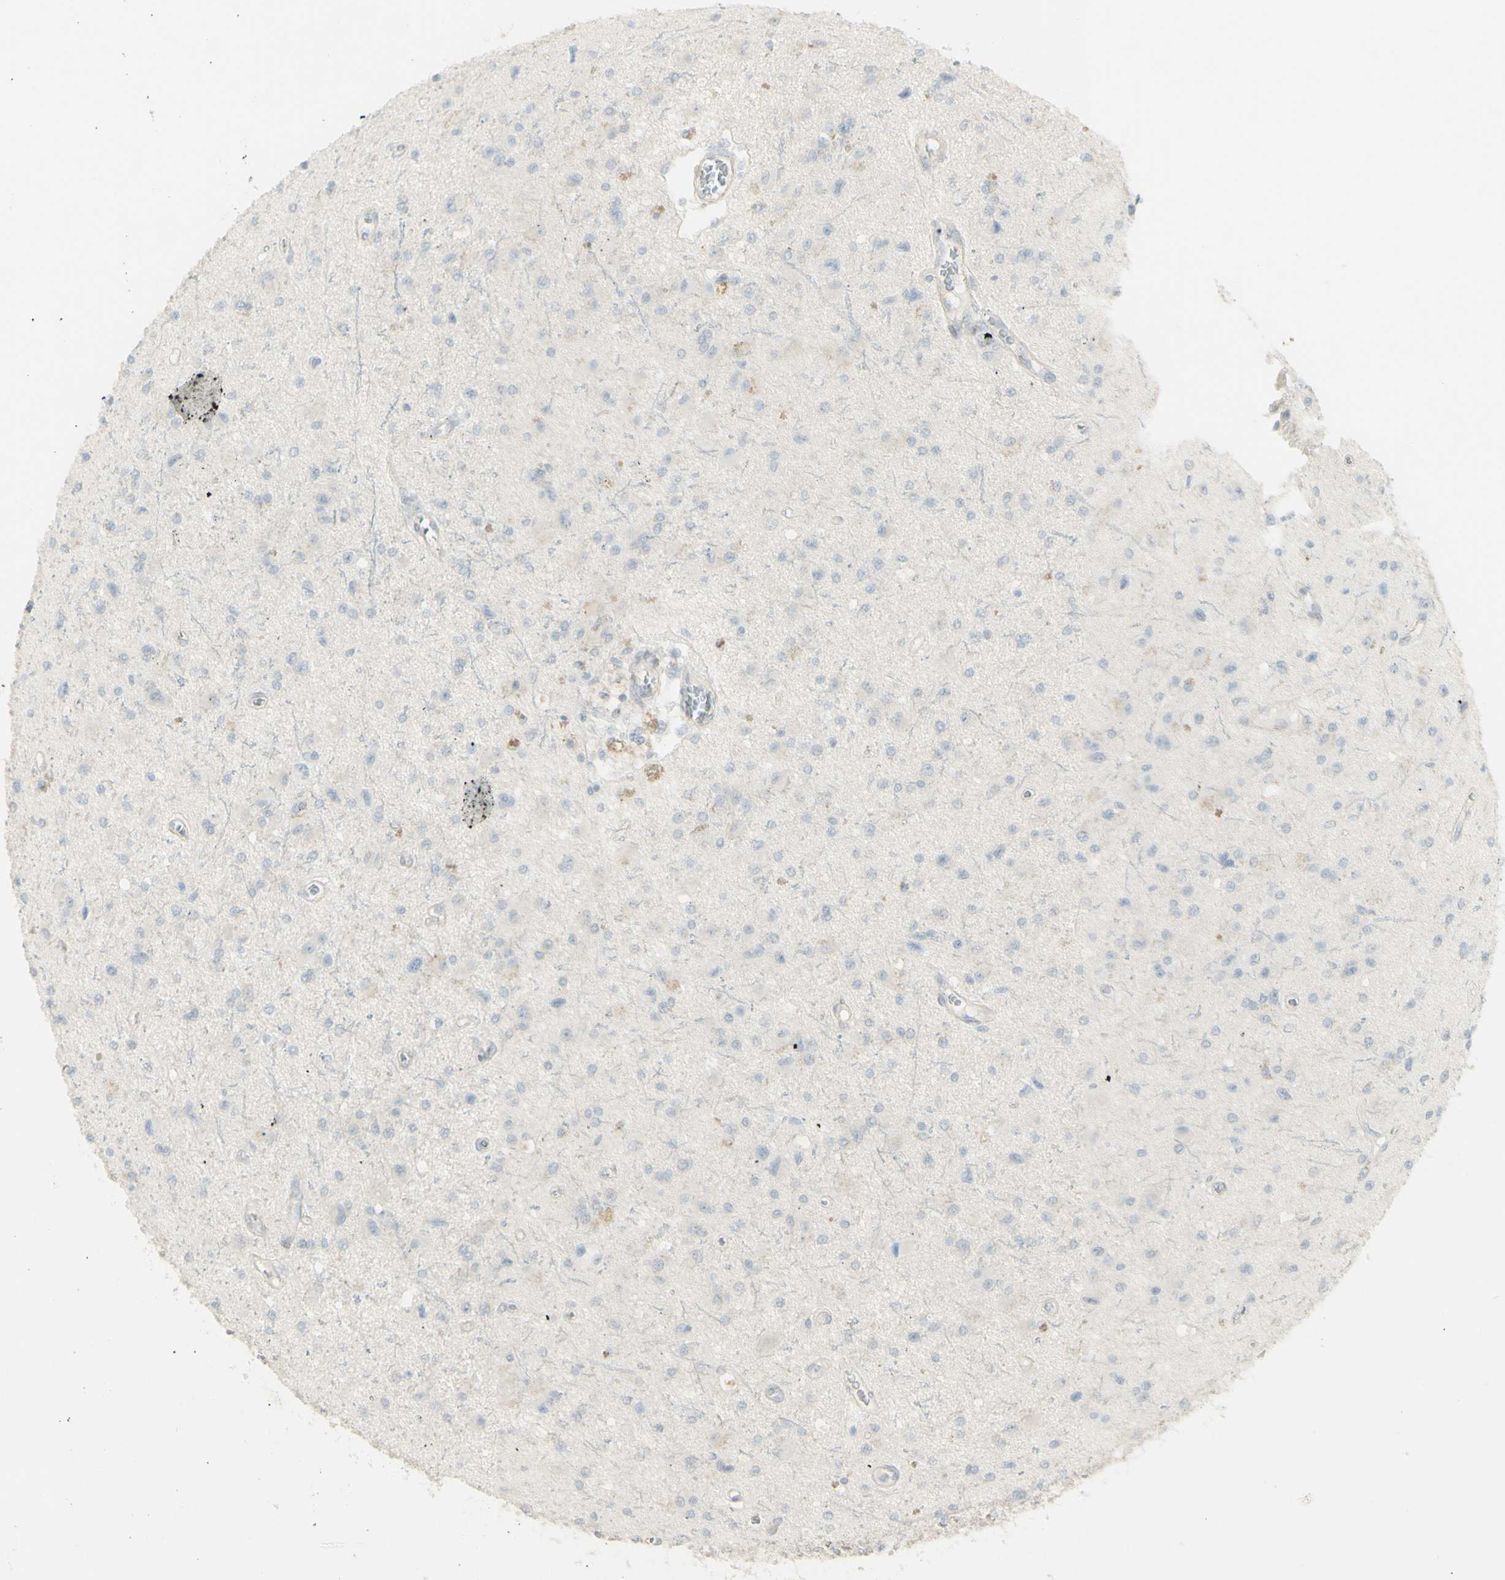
{"staining": {"intensity": "moderate", "quantity": "25%-75%", "location": "cytoplasmic/membranous"}, "tissue": "glioma", "cell_type": "Tumor cells", "image_type": "cancer", "snomed": [{"axis": "morphology", "description": "Glioma, malignant, Low grade"}, {"axis": "topography", "description": "Brain"}], "caption": "A high-resolution photomicrograph shows immunohistochemistry staining of glioma, which exhibits moderate cytoplasmic/membranous staining in about 25%-75% of tumor cells. (IHC, brightfield microscopy, high magnification).", "gene": "NDST4", "patient": {"sex": "male", "age": 58}}